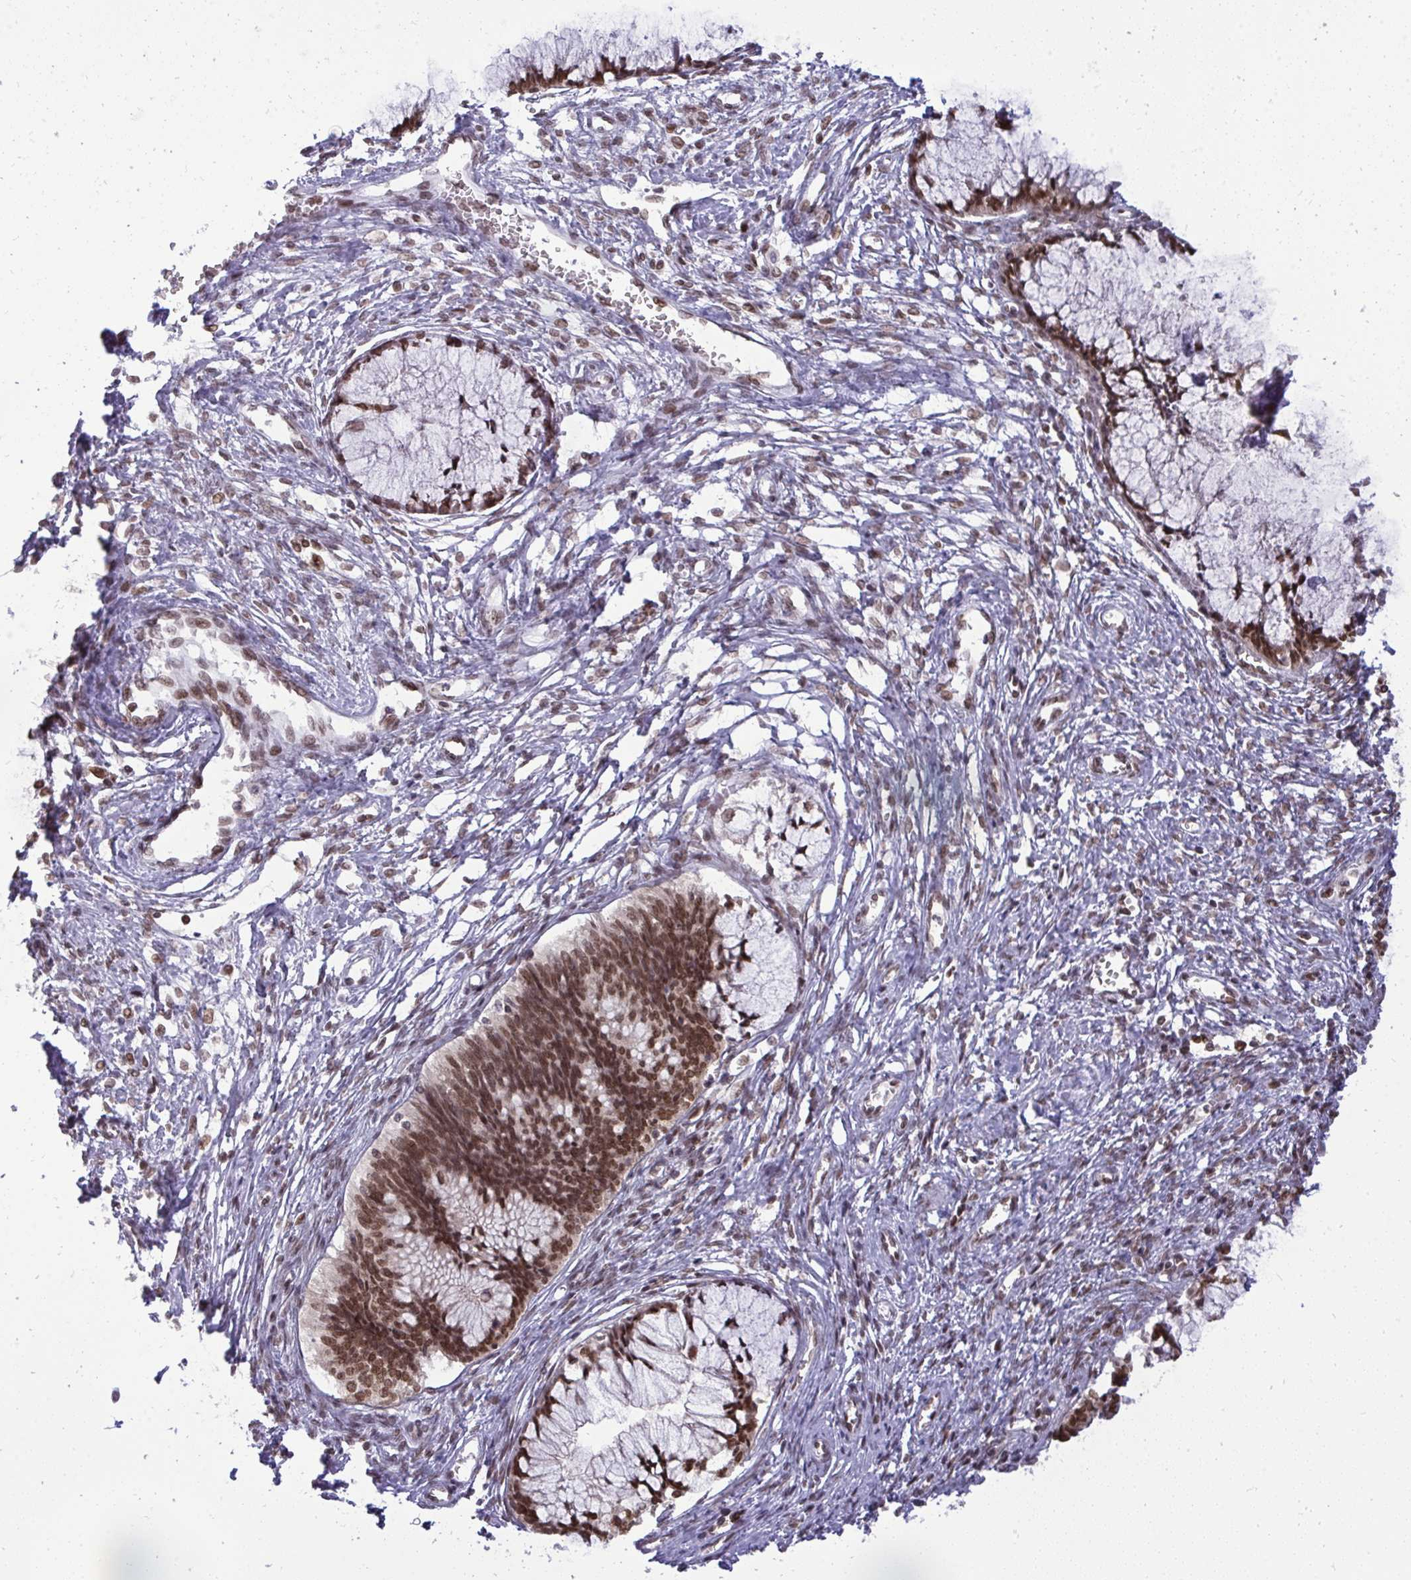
{"staining": {"intensity": "moderate", "quantity": ">75%", "location": "nuclear"}, "tissue": "cervical cancer", "cell_type": "Tumor cells", "image_type": "cancer", "snomed": [{"axis": "morphology", "description": "Adenocarcinoma, NOS"}, {"axis": "topography", "description": "Cervix"}], "caption": "This is an image of immunohistochemistry (IHC) staining of cervical adenocarcinoma, which shows moderate expression in the nuclear of tumor cells.", "gene": "JPT1", "patient": {"sex": "female", "age": 44}}